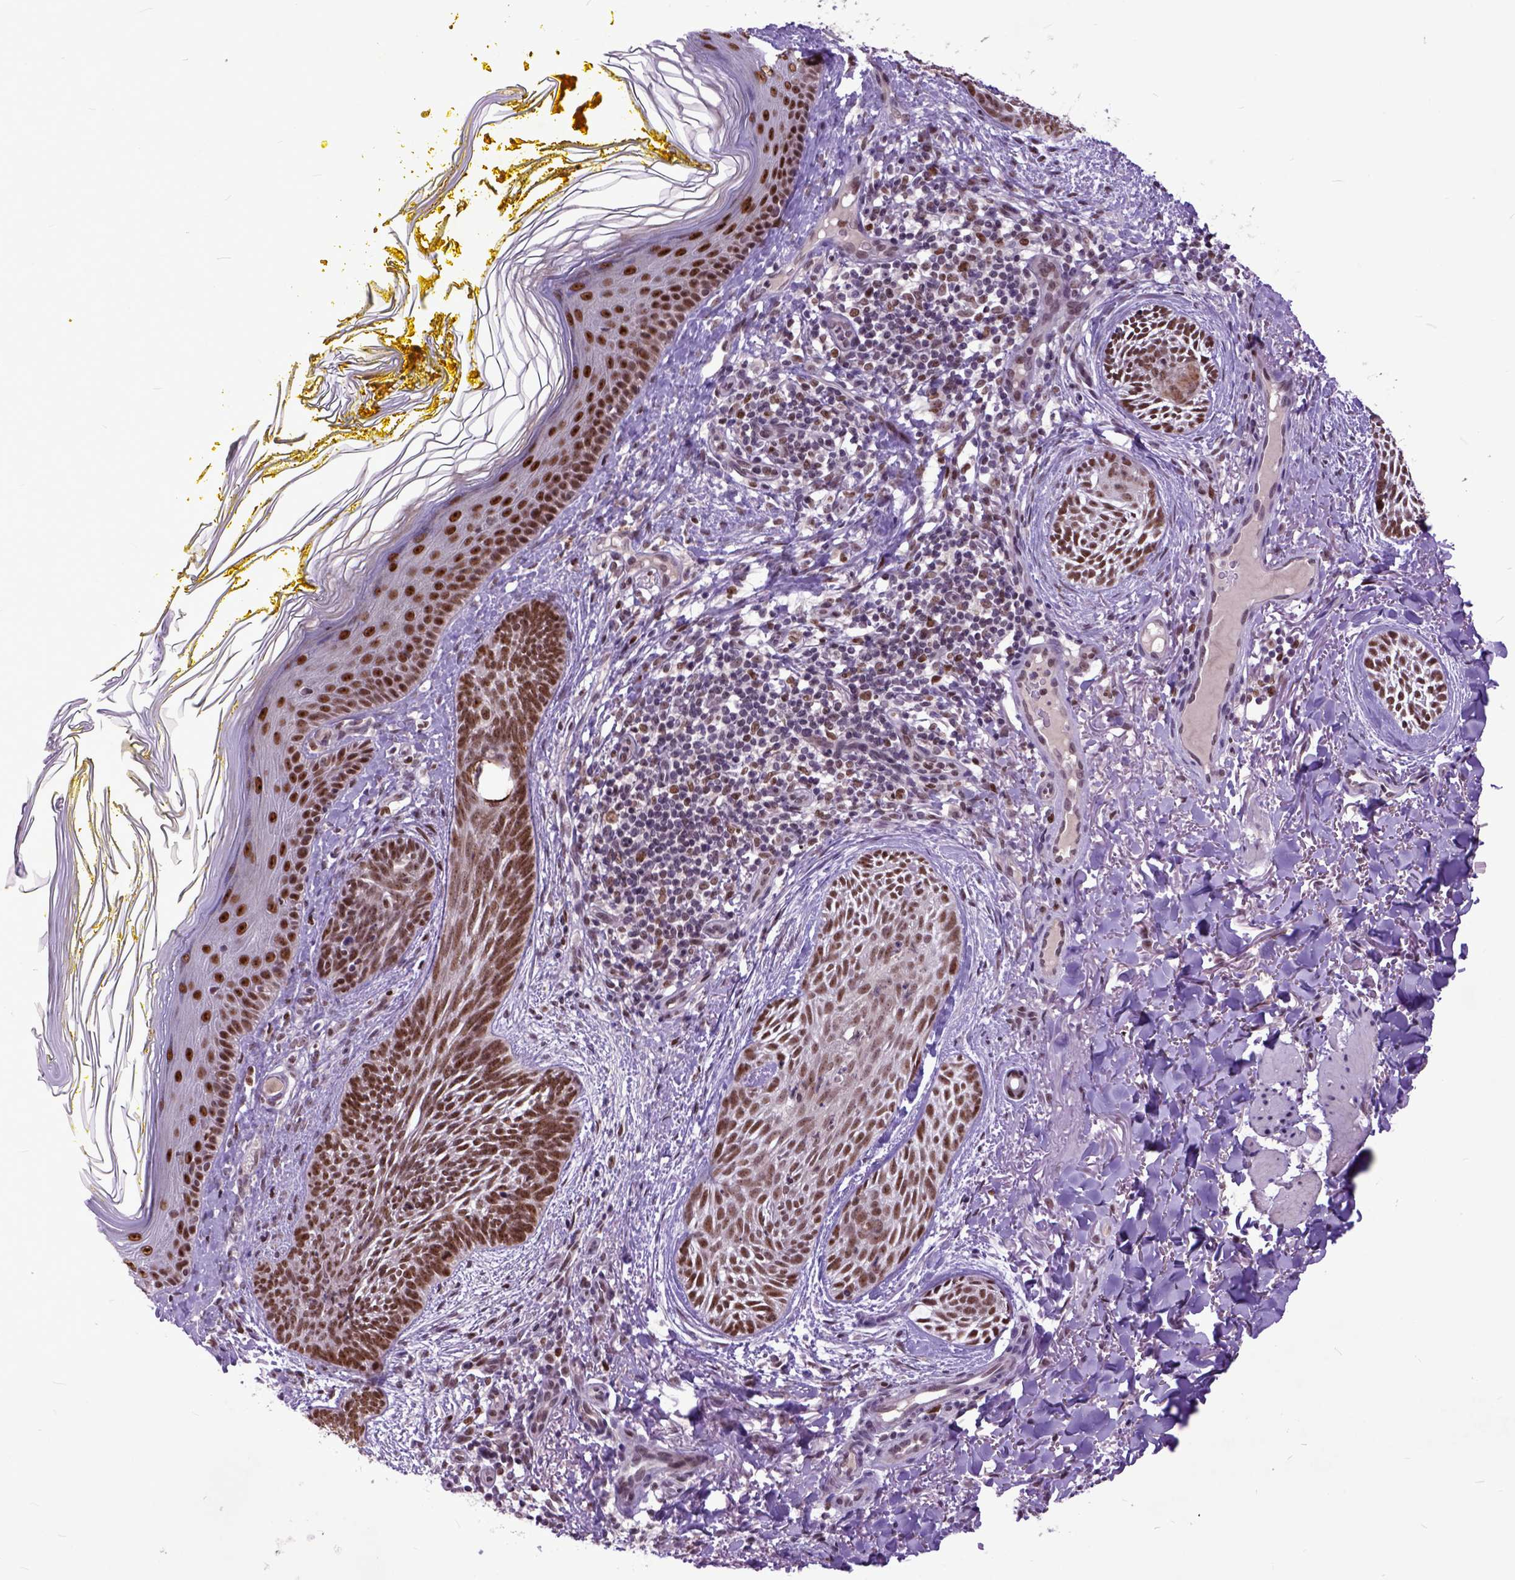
{"staining": {"intensity": "moderate", "quantity": ">75%", "location": "nuclear"}, "tissue": "skin cancer", "cell_type": "Tumor cells", "image_type": "cancer", "snomed": [{"axis": "morphology", "description": "Basal cell carcinoma"}, {"axis": "topography", "description": "Skin"}], "caption": "Immunohistochemical staining of human skin cancer shows medium levels of moderate nuclear protein positivity in about >75% of tumor cells.", "gene": "RCC2", "patient": {"sex": "female", "age": 68}}